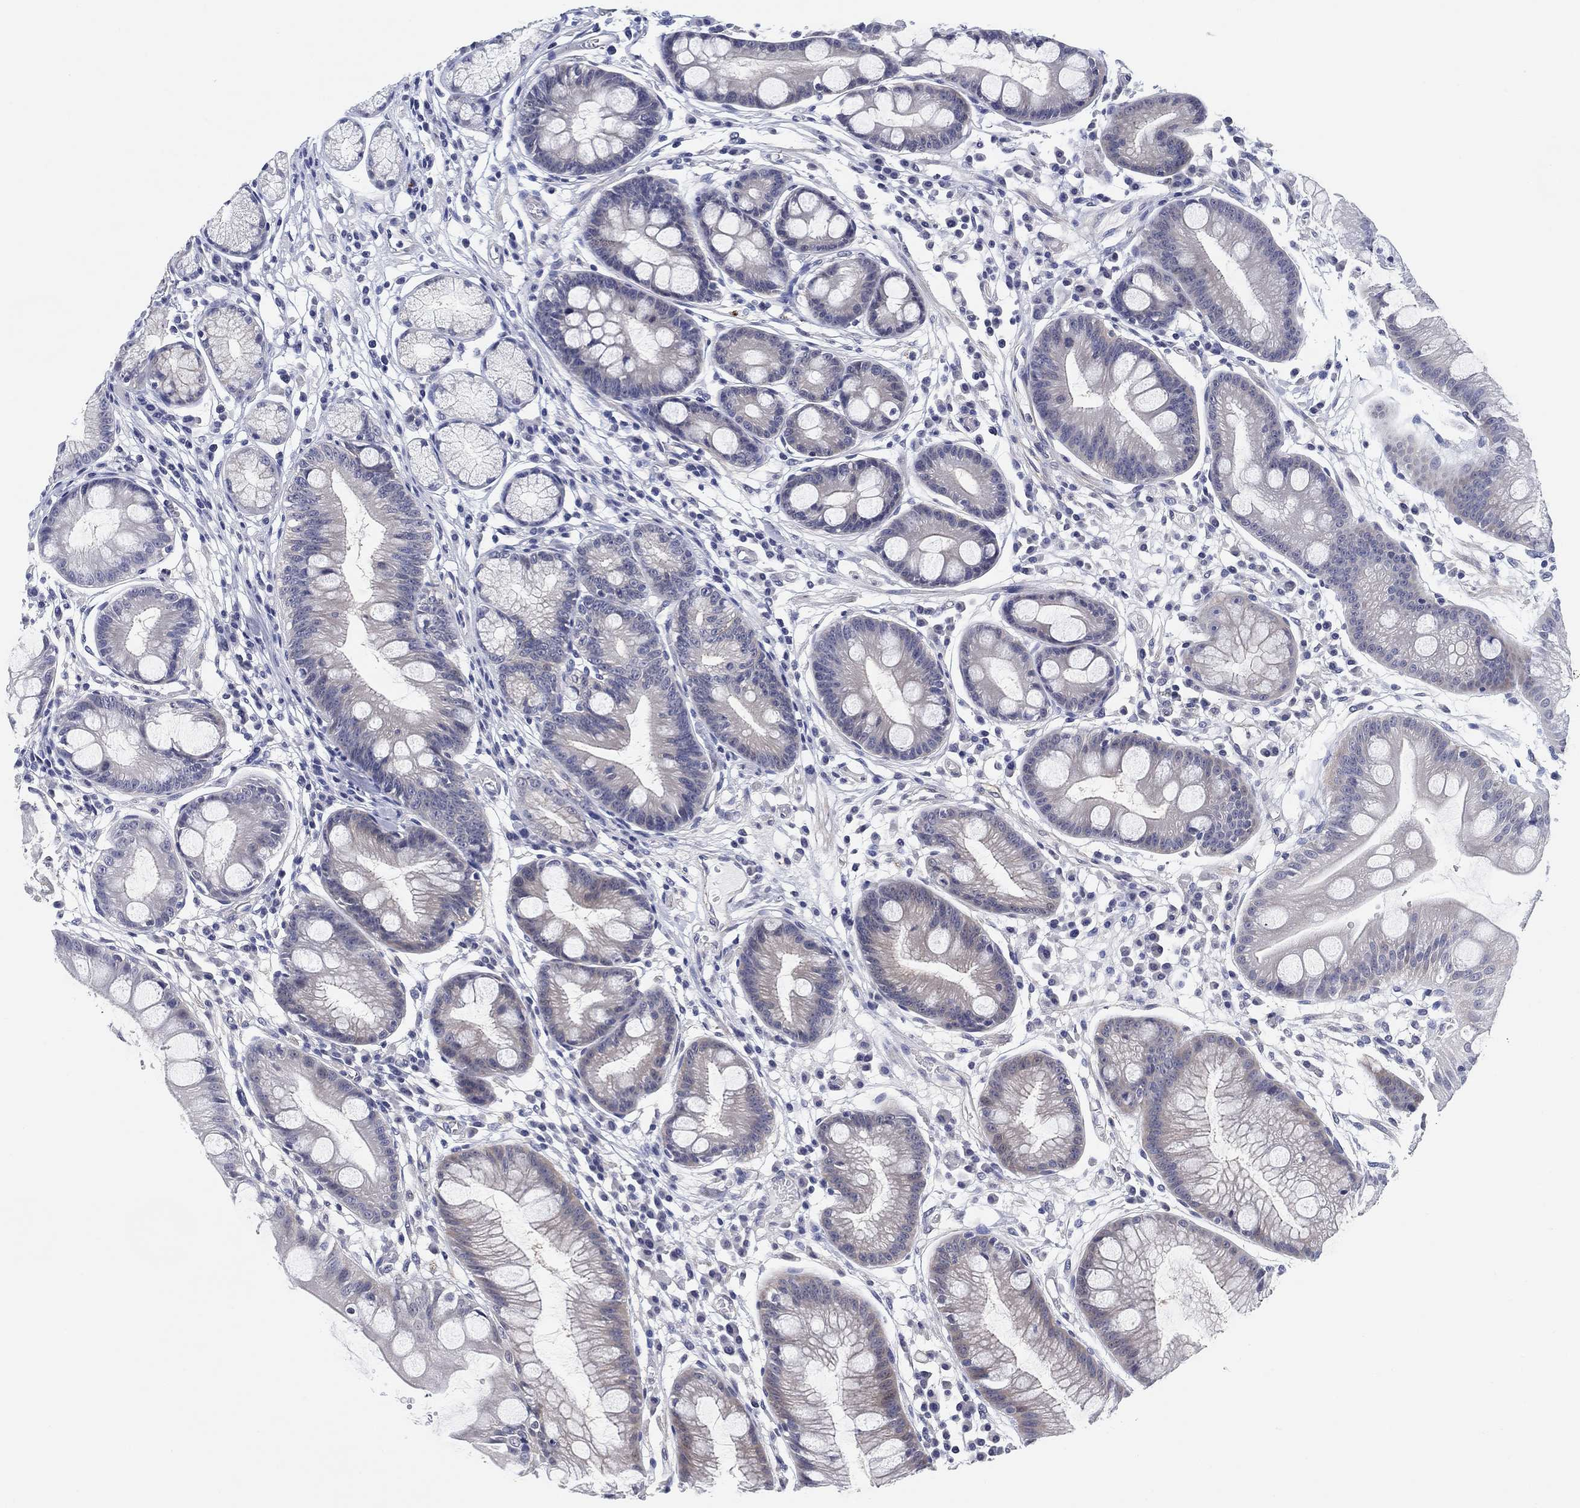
{"staining": {"intensity": "weak", "quantity": "<25%", "location": "cytoplasmic/membranous"}, "tissue": "stomach", "cell_type": "Glandular cells", "image_type": "normal", "snomed": [{"axis": "morphology", "description": "Normal tissue, NOS"}, {"axis": "morphology", "description": "Inflammation, NOS"}, {"axis": "topography", "description": "Stomach, lower"}], "caption": "Immunohistochemistry histopathology image of unremarkable stomach stained for a protein (brown), which displays no expression in glandular cells. (Stains: DAB (3,3'-diaminobenzidine) immunohistochemistry (IHC) with hematoxylin counter stain, Microscopy: brightfield microscopy at high magnification).", "gene": "OTUB2", "patient": {"sex": "male", "age": 59}}